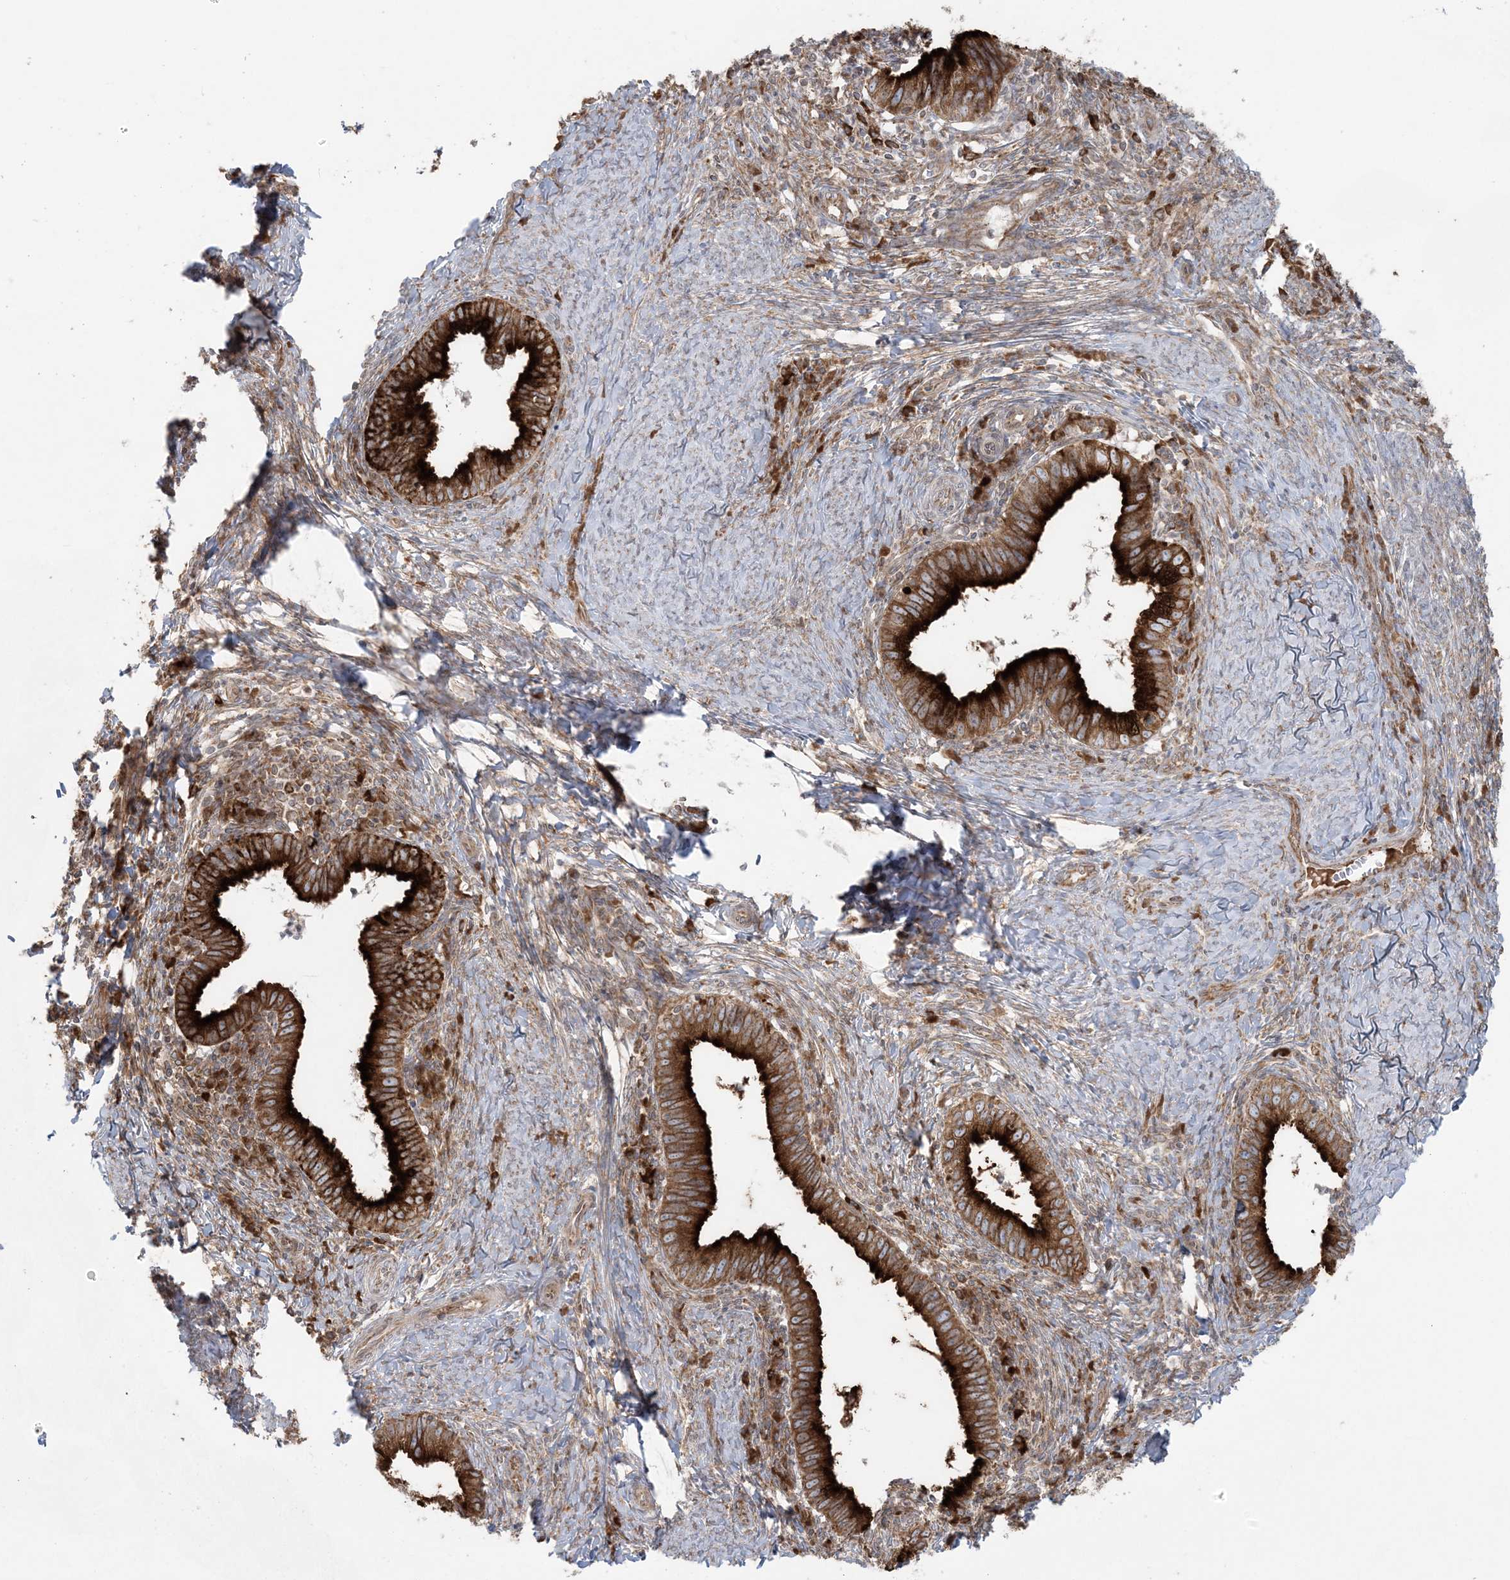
{"staining": {"intensity": "strong", "quantity": ">75%", "location": "cytoplasmic/membranous"}, "tissue": "cervical cancer", "cell_type": "Tumor cells", "image_type": "cancer", "snomed": [{"axis": "morphology", "description": "Adenocarcinoma, NOS"}, {"axis": "topography", "description": "Cervix"}], "caption": "Human adenocarcinoma (cervical) stained for a protein (brown) reveals strong cytoplasmic/membranous positive staining in about >75% of tumor cells.", "gene": "UBXN4", "patient": {"sex": "female", "age": 36}}